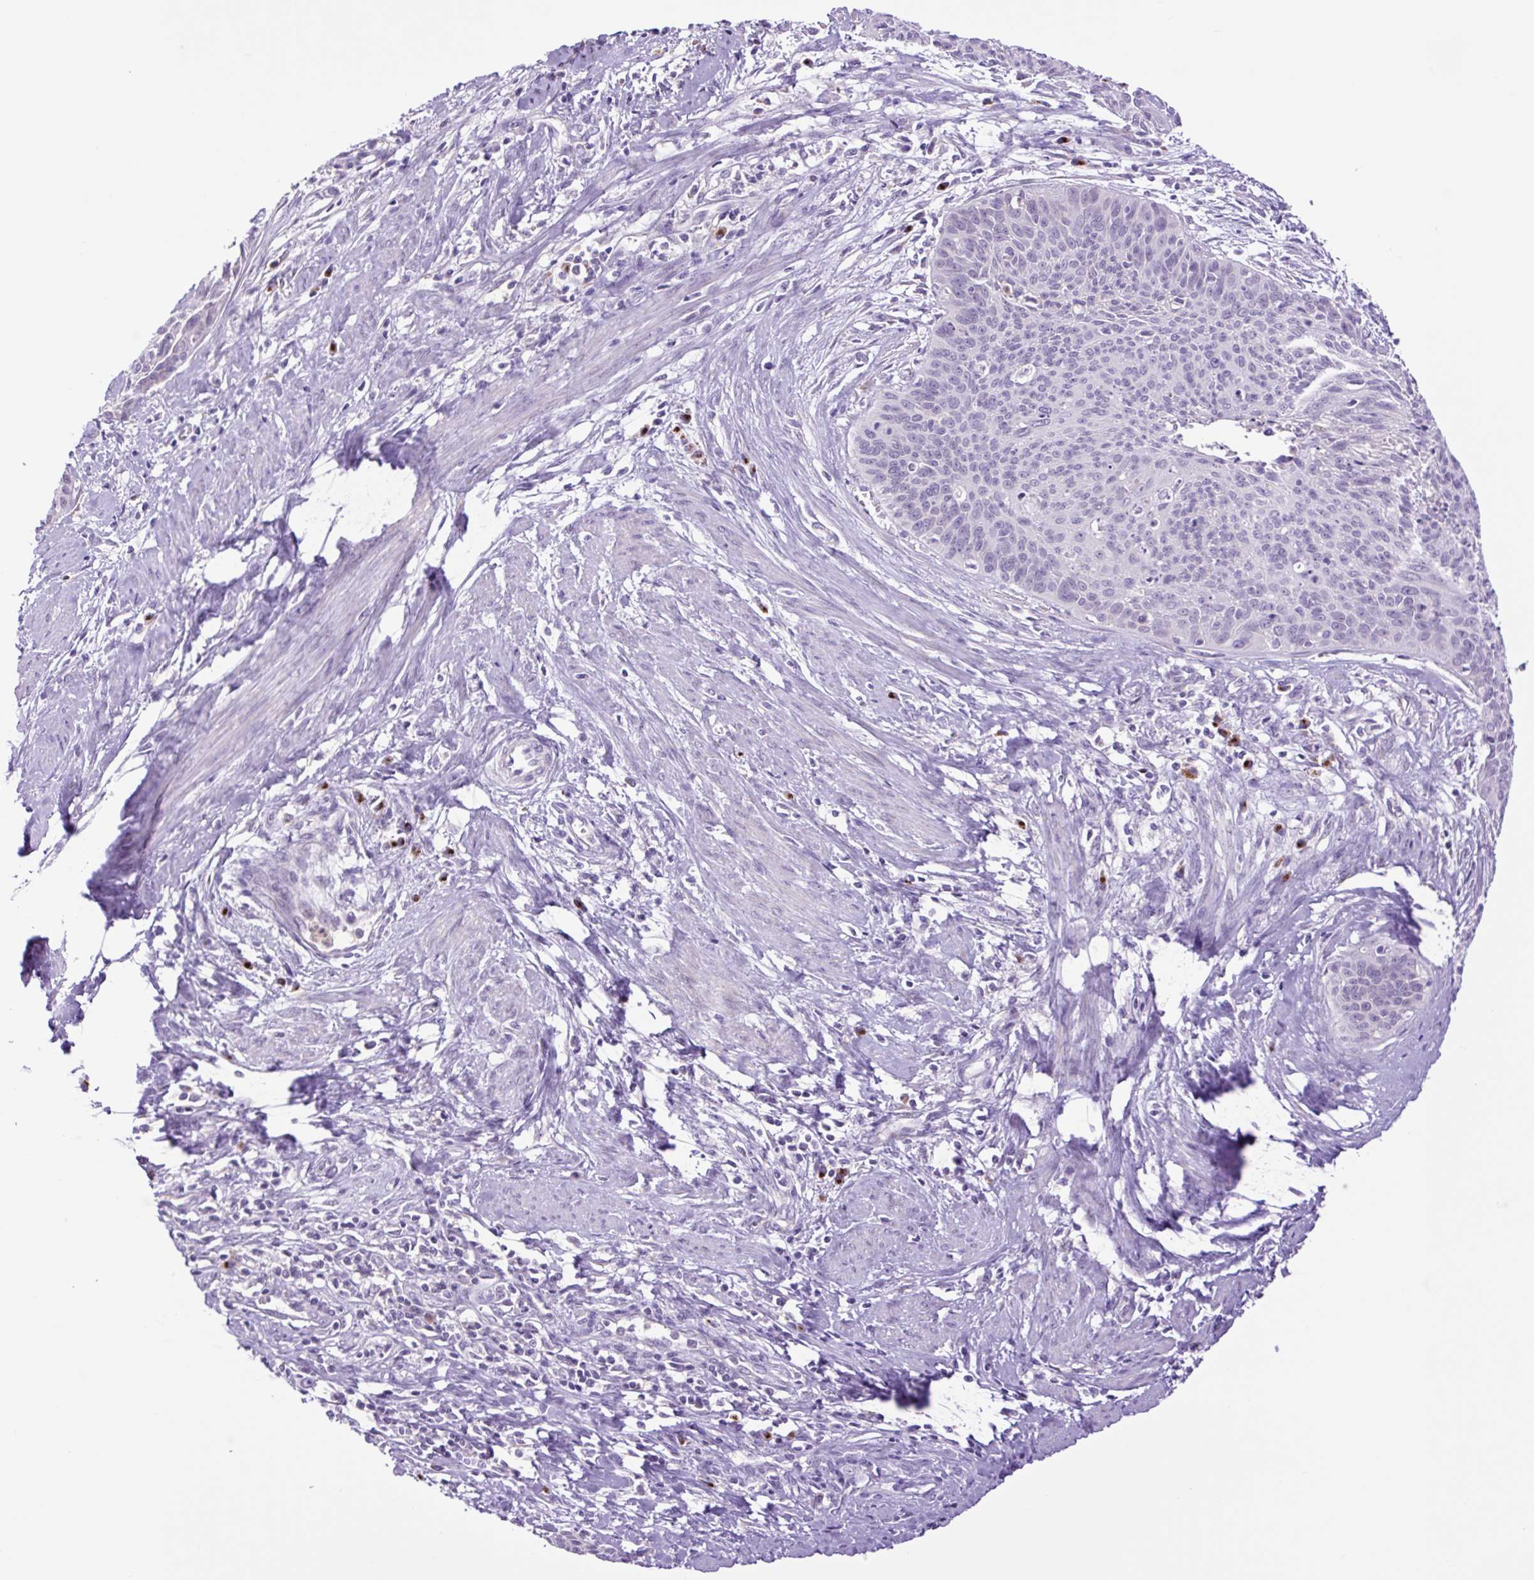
{"staining": {"intensity": "negative", "quantity": "none", "location": "none"}, "tissue": "cervical cancer", "cell_type": "Tumor cells", "image_type": "cancer", "snomed": [{"axis": "morphology", "description": "Squamous cell carcinoma, NOS"}, {"axis": "topography", "description": "Cervix"}], "caption": "An image of cervical cancer (squamous cell carcinoma) stained for a protein displays no brown staining in tumor cells. Brightfield microscopy of immunohistochemistry stained with DAB (3,3'-diaminobenzidine) (brown) and hematoxylin (blue), captured at high magnification.", "gene": "MFSD3", "patient": {"sex": "female", "age": 55}}